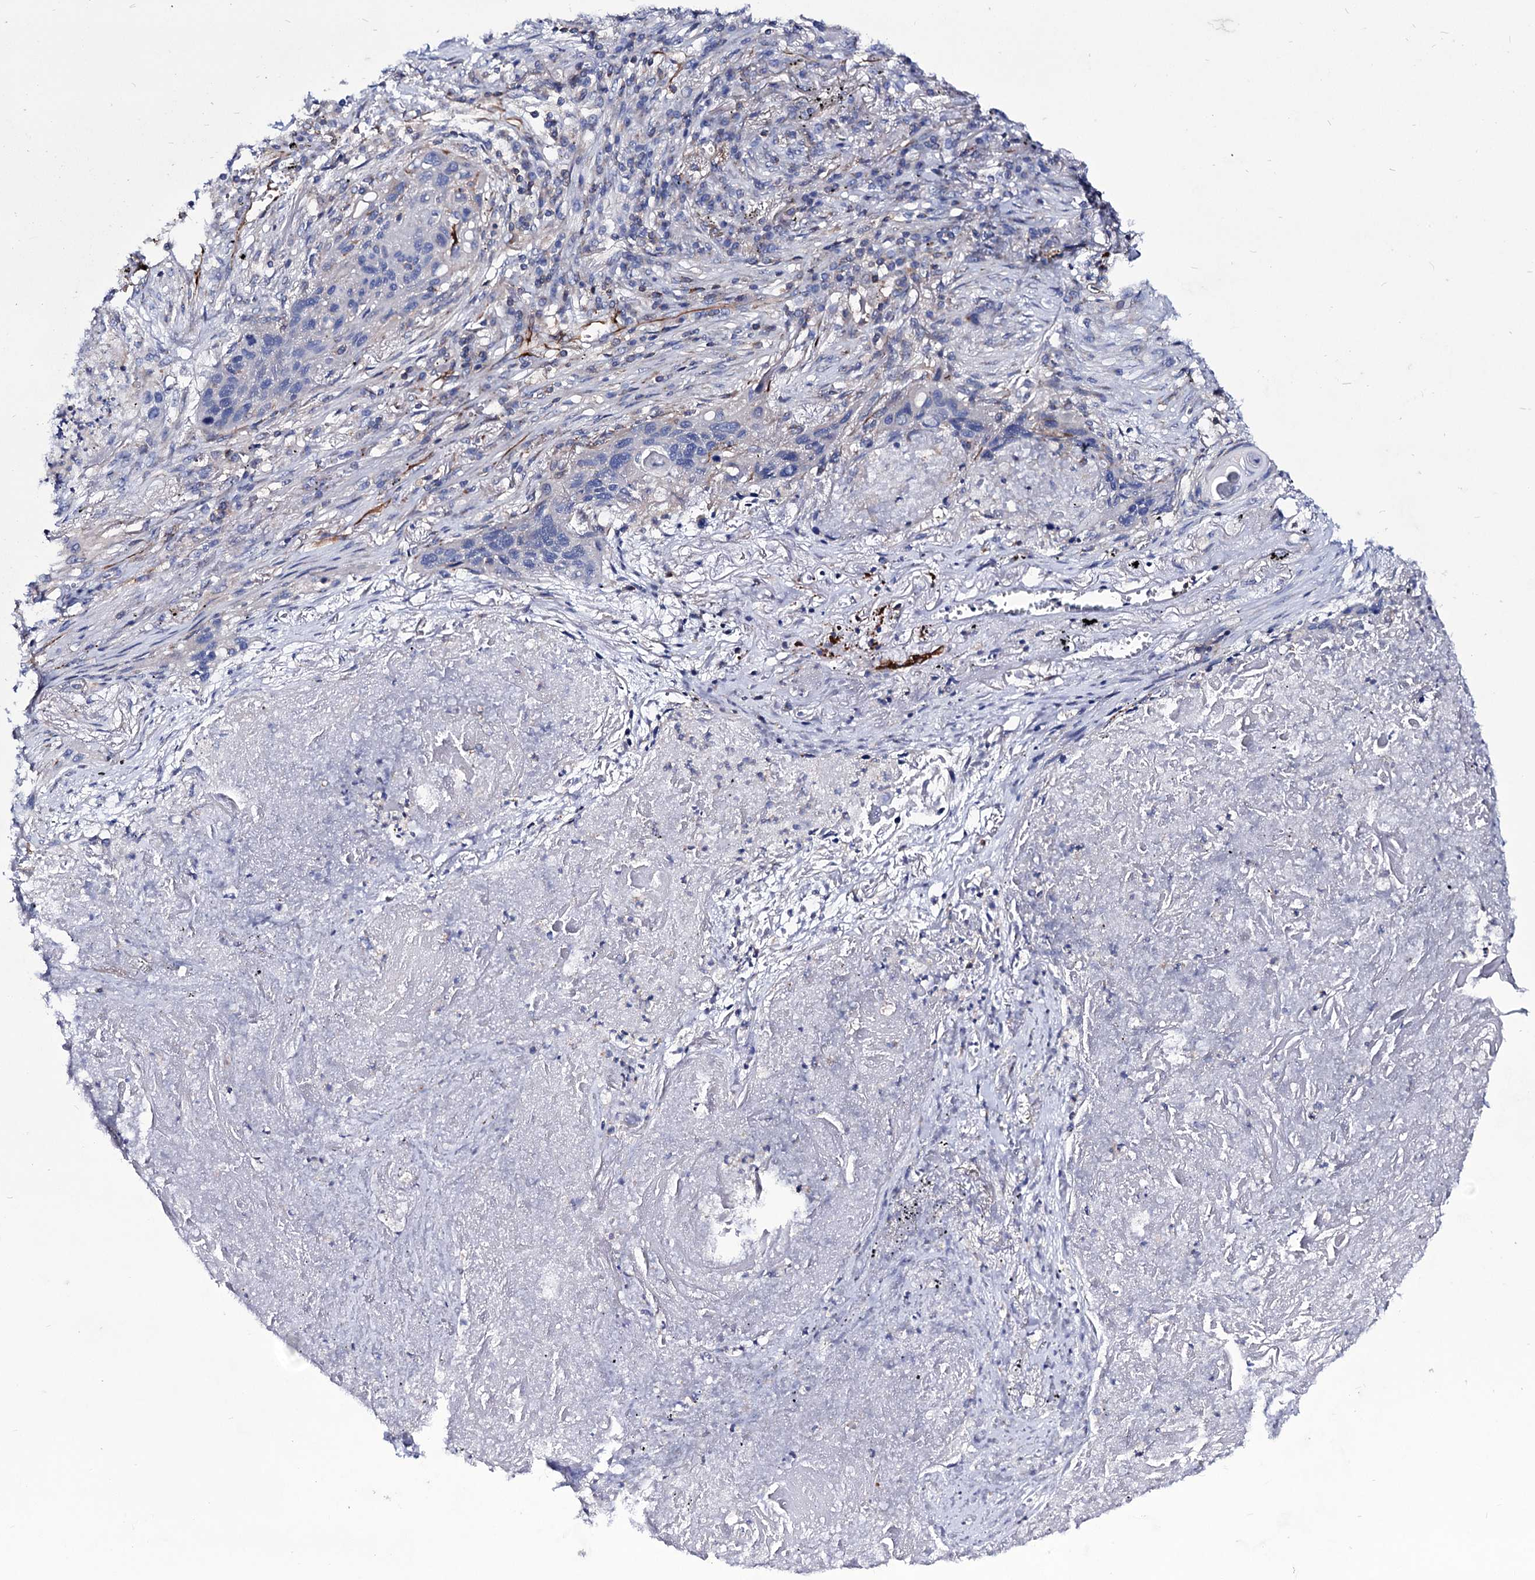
{"staining": {"intensity": "negative", "quantity": "none", "location": "none"}, "tissue": "lung cancer", "cell_type": "Tumor cells", "image_type": "cancer", "snomed": [{"axis": "morphology", "description": "Squamous cell carcinoma, NOS"}, {"axis": "topography", "description": "Lung"}], "caption": "The immunohistochemistry photomicrograph has no significant expression in tumor cells of lung cancer (squamous cell carcinoma) tissue. (DAB immunohistochemistry visualized using brightfield microscopy, high magnification).", "gene": "AXL", "patient": {"sex": "female", "age": 63}}